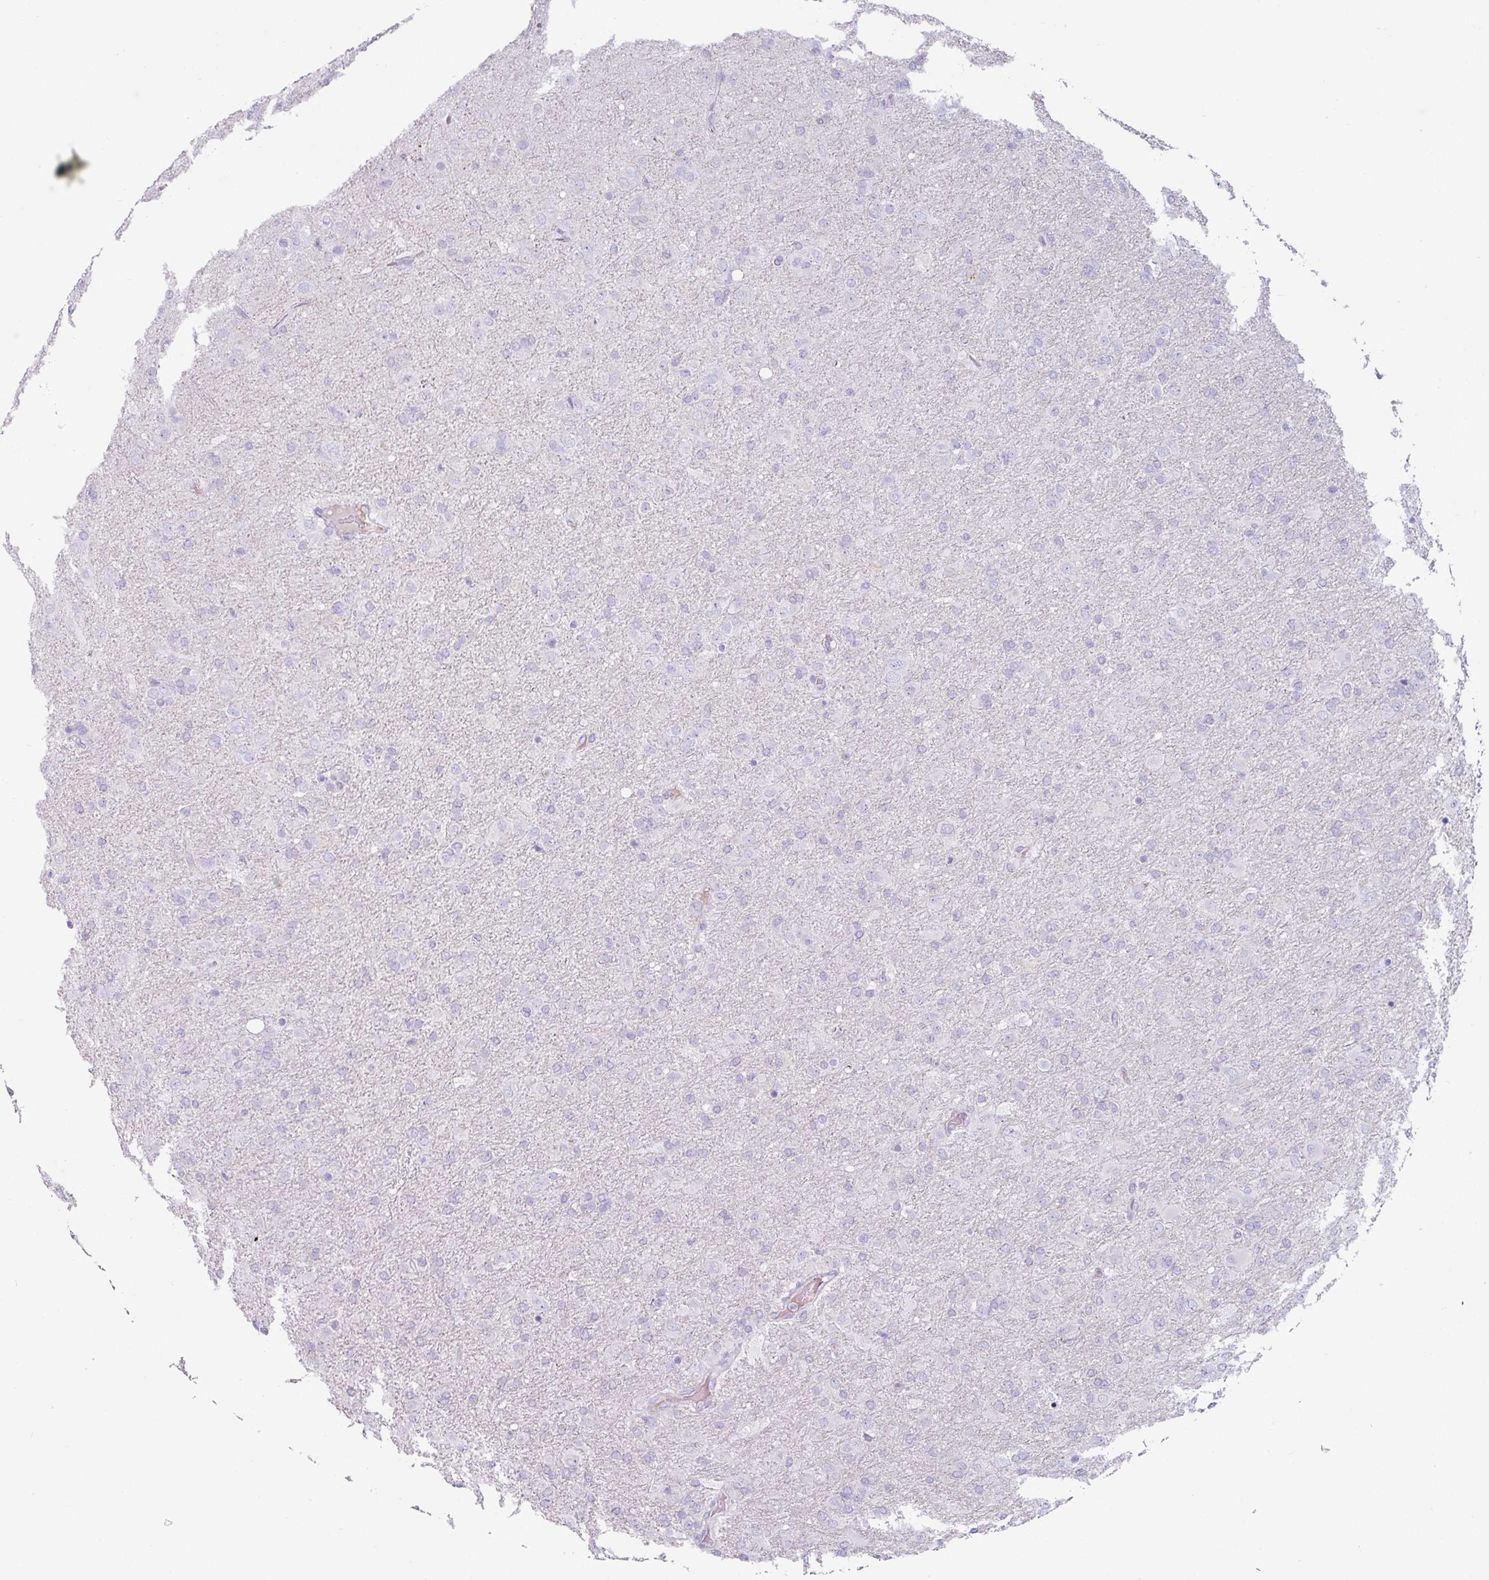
{"staining": {"intensity": "negative", "quantity": "none", "location": "none"}, "tissue": "glioma", "cell_type": "Tumor cells", "image_type": "cancer", "snomed": [{"axis": "morphology", "description": "Glioma, malignant, Low grade"}, {"axis": "topography", "description": "Brain"}], "caption": "Tumor cells show no significant protein positivity in malignant glioma (low-grade).", "gene": "CLCA1", "patient": {"sex": "male", "age": 65}}